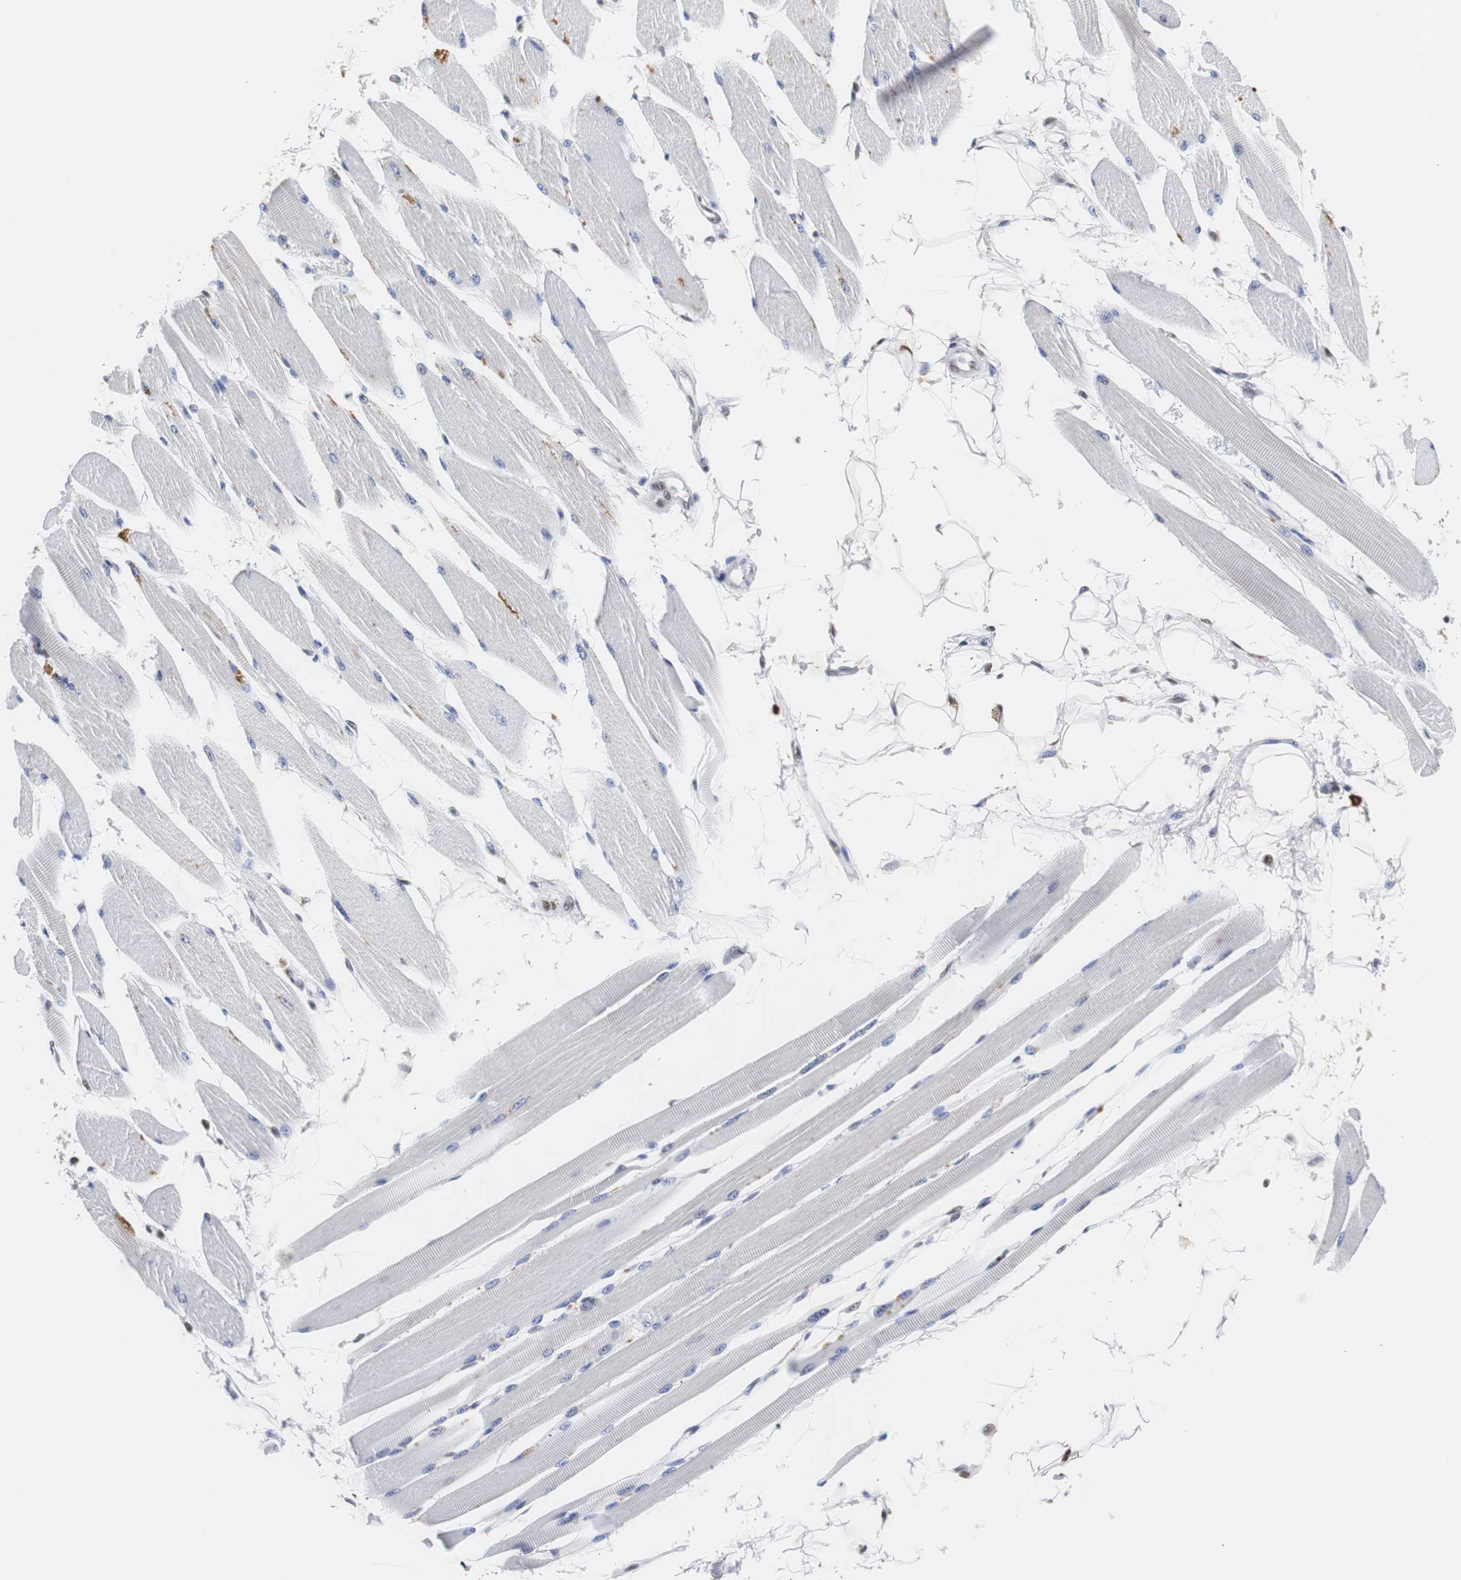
{"staining": {"intensity": "moderate", "quantity": "<25%", "location": "nuclear"}, "tissue": "skeletal muscle", "cell_type": "Myocytes", "image_type": "normal", "snomed": [{"axis": "morphology", "description": "Normal tissue, NOS"}, {"axis": "topography", "description": "Skeletal muscle"}, {"axis": "topography", "description": "Peripheral nerve tissue"}], "caption": "Protein staining exhibits moderate nuclear expression in about <25% of myocytes in normal skeletal muscle.", "gene": "ZFC3H1", "patient": {"sex": "female", "age": 84}}